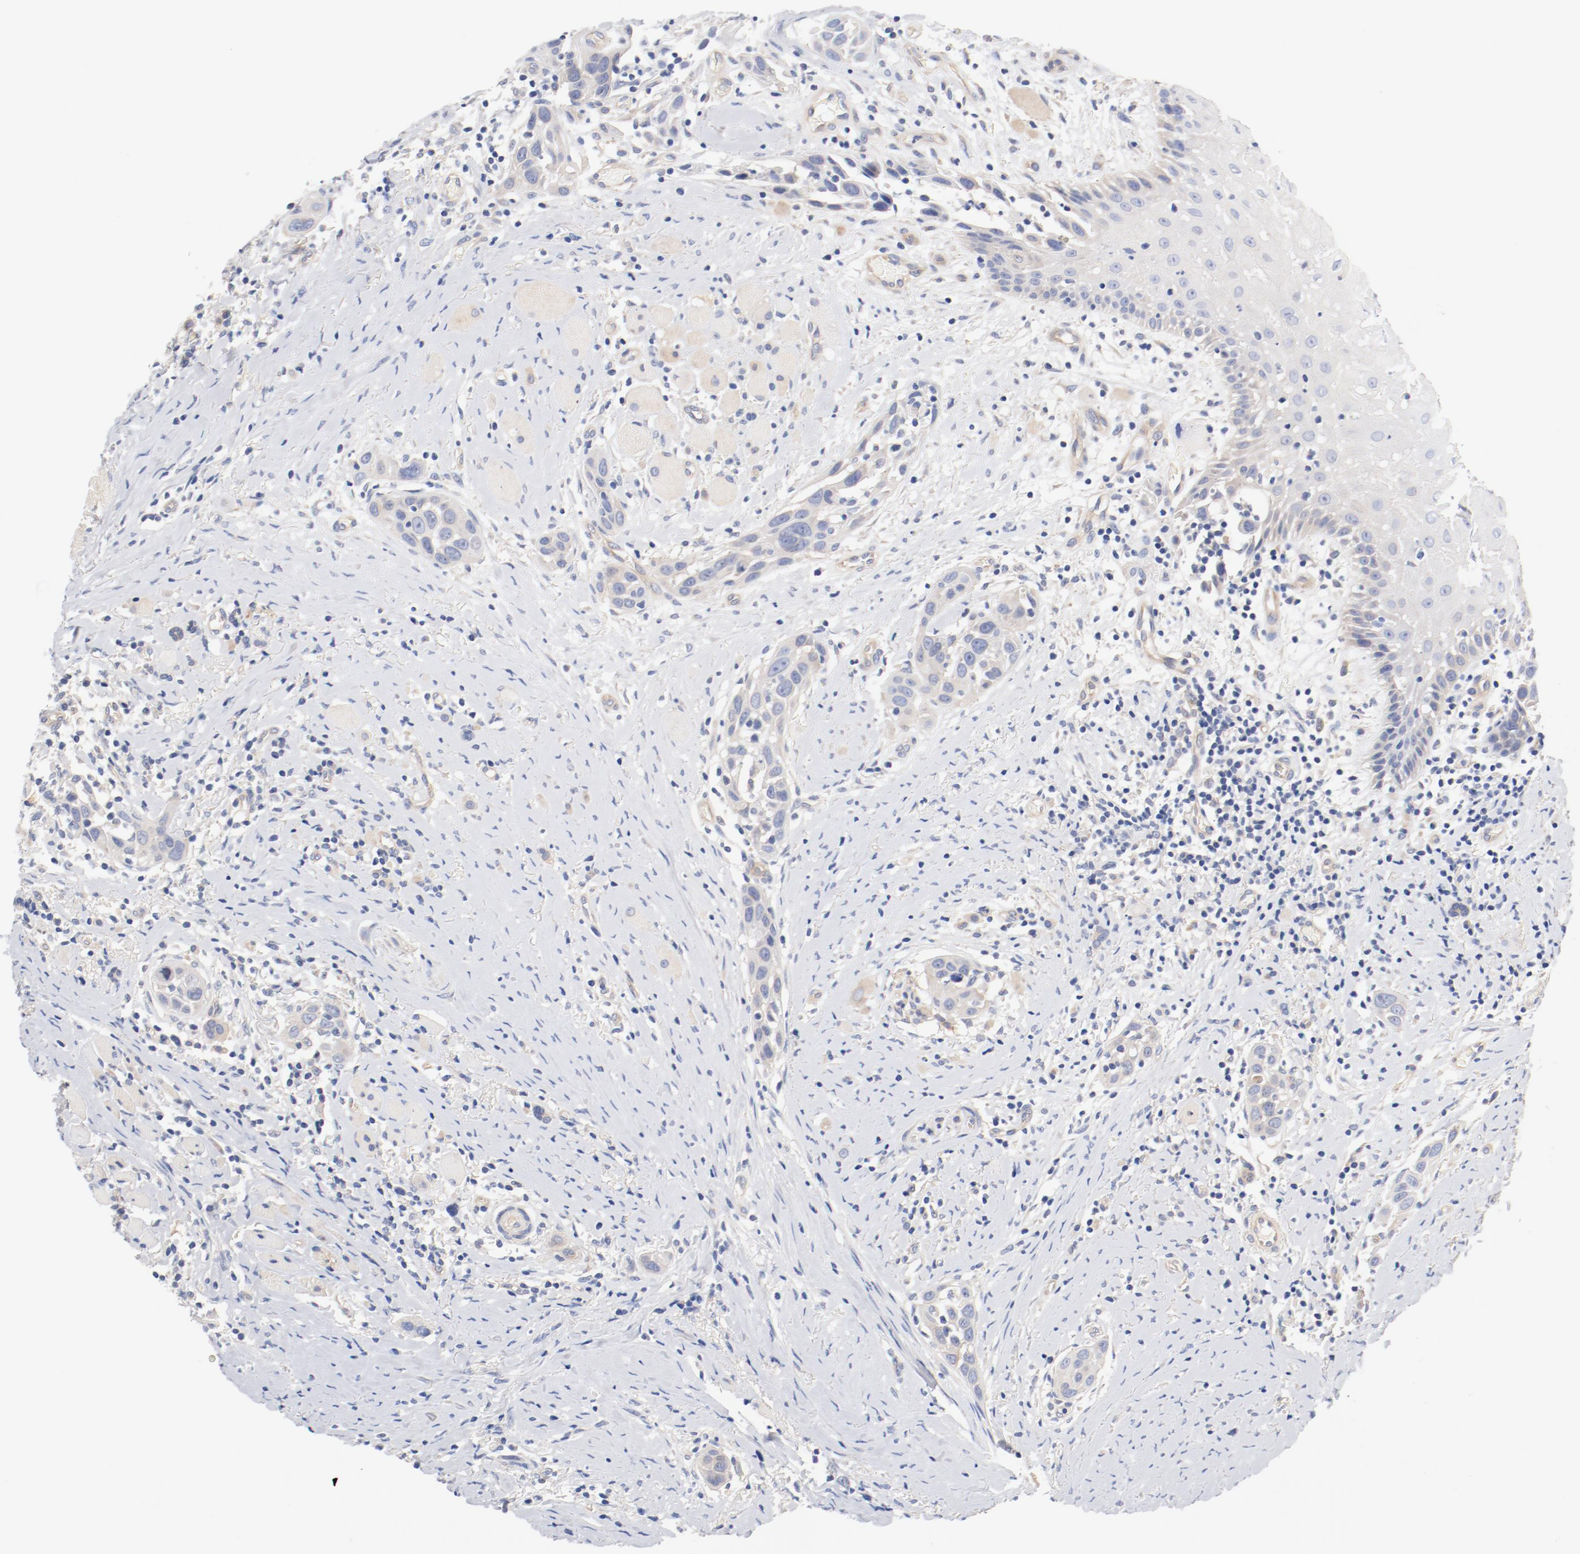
{"staining": {"intensity": "negative", "quantity": "none", "location": "none"}, "tissue": "head and neck cancer", "cell_type": "Tumor cells", "image_type": "cancer", "snomed": [{"axis": "morphology", "description": "Squamous cell carcinoma, NOS"}, {"axis": "topography", "description": "Oral tissue"}, {"axis": "topography", "description": "Head-Neck"}], "caption": "High magnification brightfield microscopy of head and neck cancer stained with DAB (brown) and counterstained with hematoxylin (blue): tumor cells show no significant staining.", "gene": "DYNC1H1", "patient": {"sex": "female", "age": 50}}